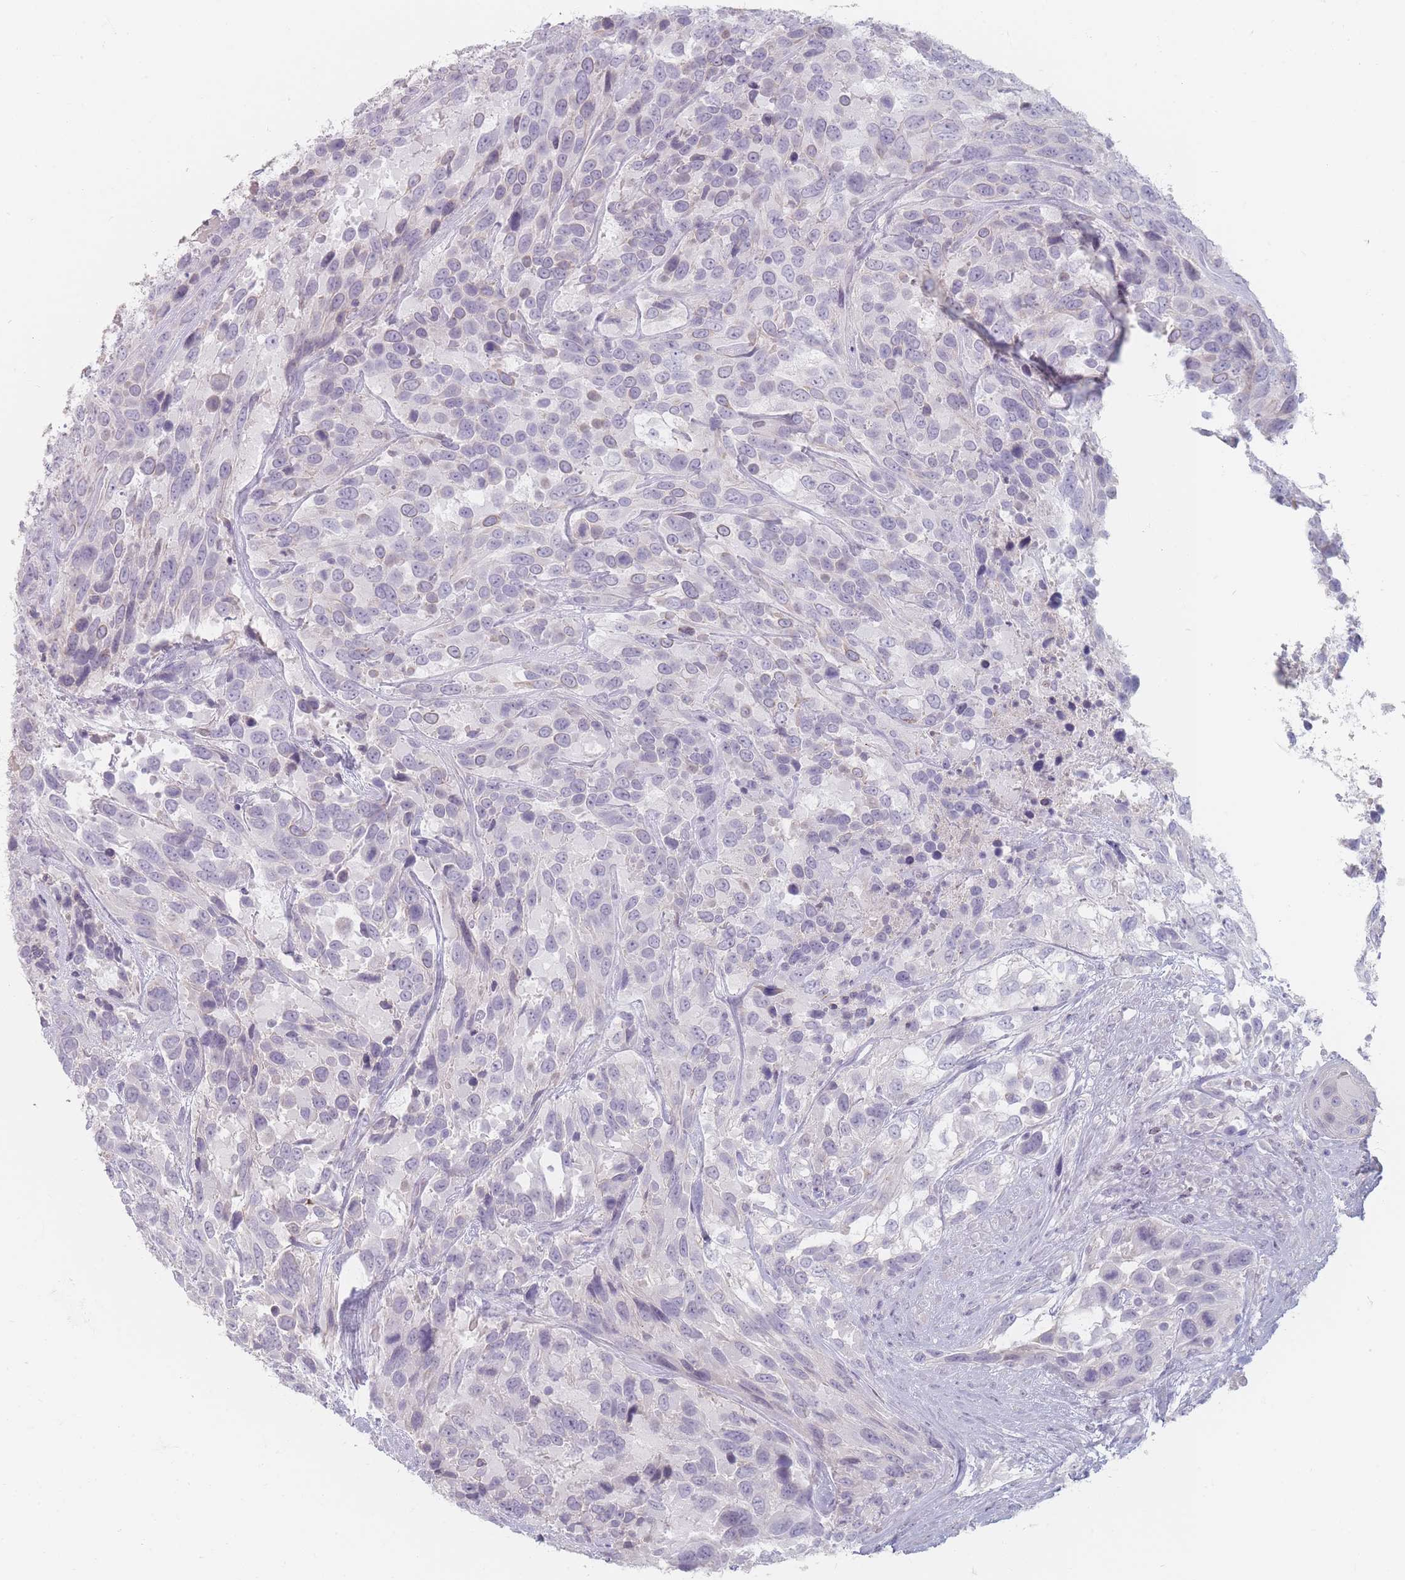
{"staining": {"intensity": "negative", "quantity": "none", "location": "none"}, "tissue": "urothelial cancer", "cell_type": "Tumor cells", "image_type": "cancer", "snomed": [{"axis": "morphology", "description": "Urothelial carcinoma, High grade"}, {"axis": "topography", "description": "Urinary bladder"}], "caption": "A high-resolution micrograph shows immunohistochemistry staining of urothelial cancer, which shows no significant staining in tumor cells.", "gene": "HELZ2", "patient": {"sex": "female", "age": 70}}